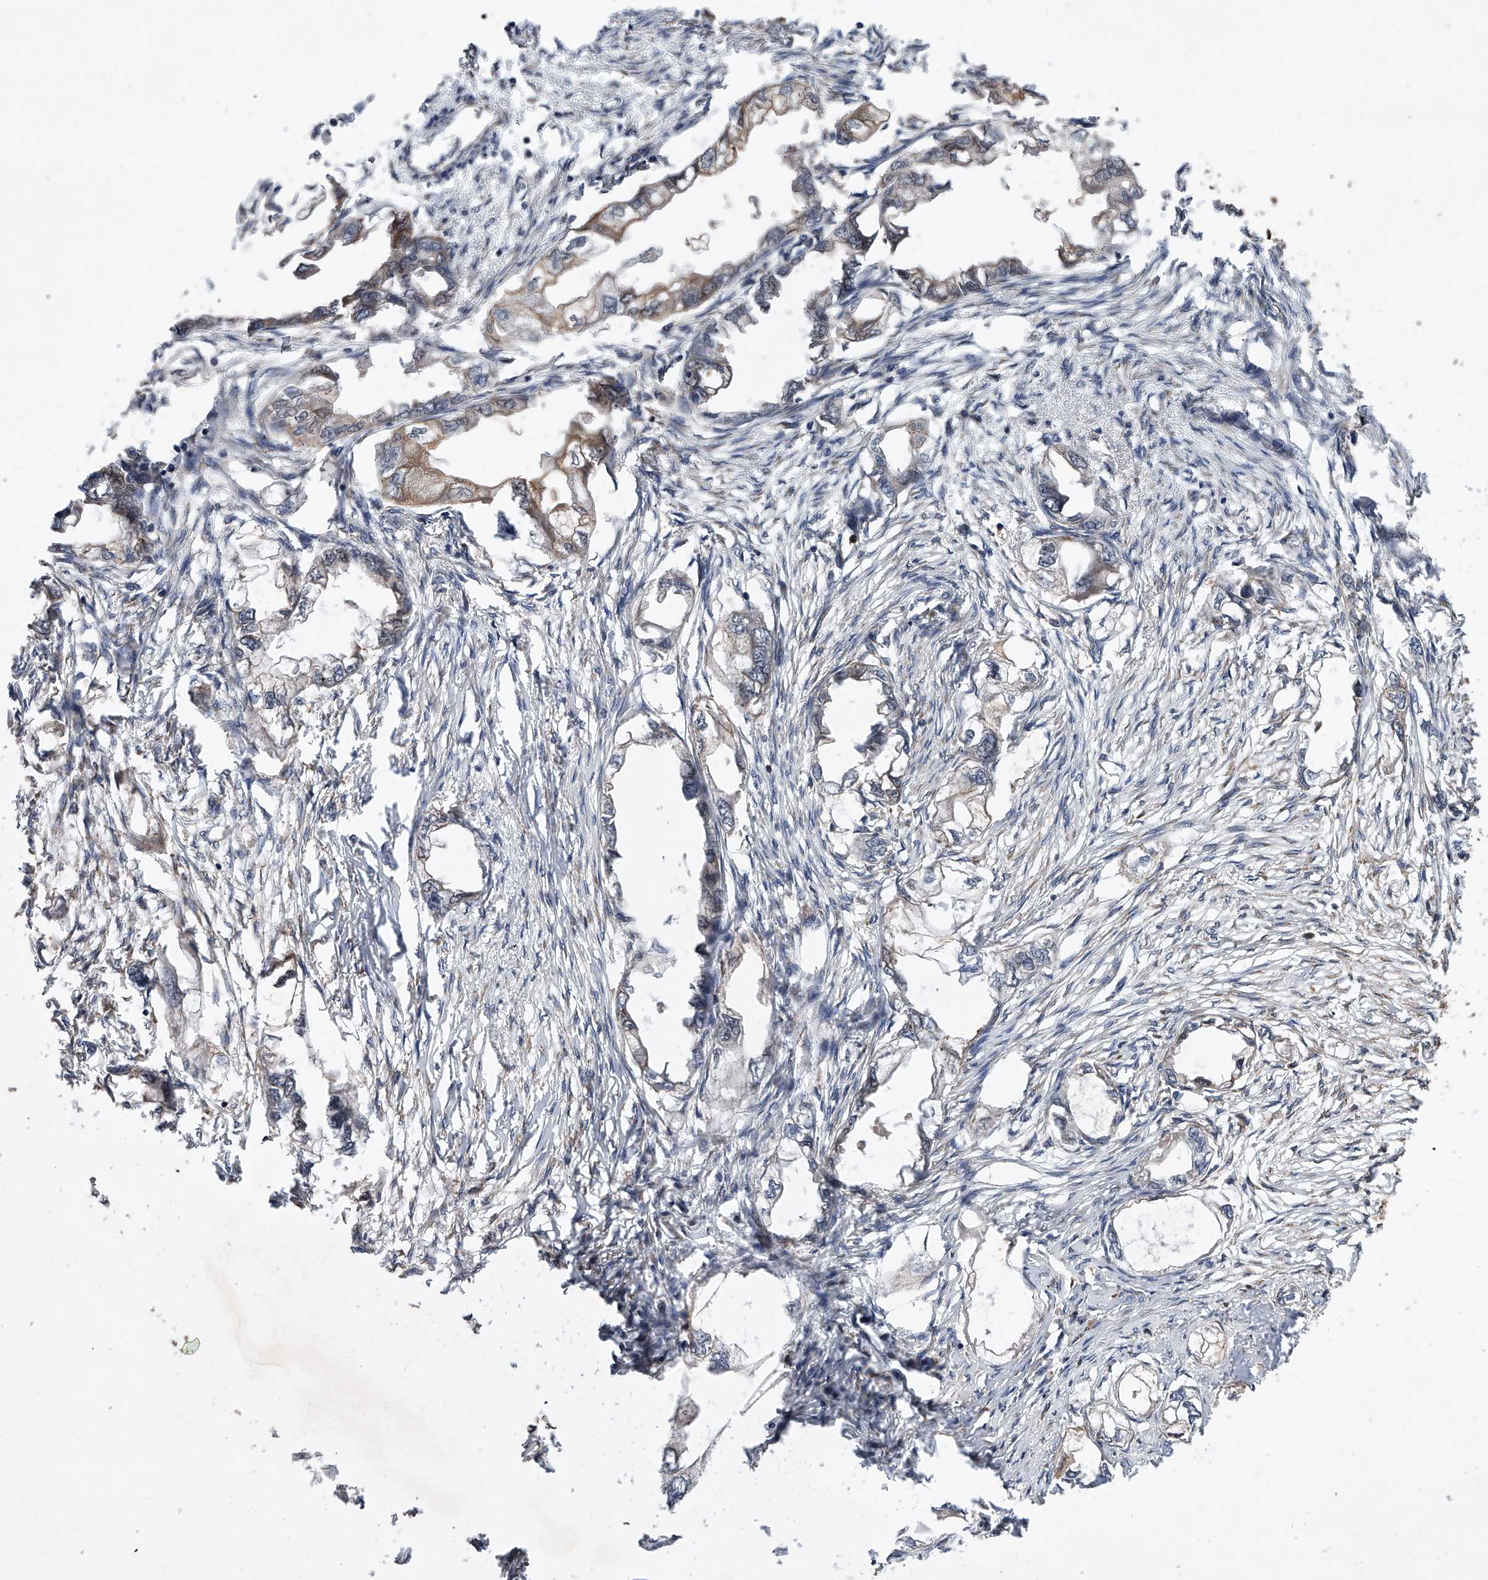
{"staining": {"intensity": "weak", "quantity": "<25%", "location": "cytoplasmic/membranous"}, "tissue": "endometrial cancer", "cell_type": "Tumor cells", "image_type": "cancer", "snomed": [{"axis": "morphology", "description": "Adenocarcinoma, NOS"}, {"axis": "morphology", "description": "Adenocarcinoma, metastatic, NOS"}, {"axis": "topography", "description": "Adipose tissue"}, {"axis": "topography", "description": "Endometrium"}], "caption": "This photomicrograph is of endometrial cancer stained with IHC to label a protein in brown with the nuclei are counter-stained blue. There is no positivity in tumor cells.", "gene": "BHLHE23", "patient": {"sex": "female", "age": 67}}